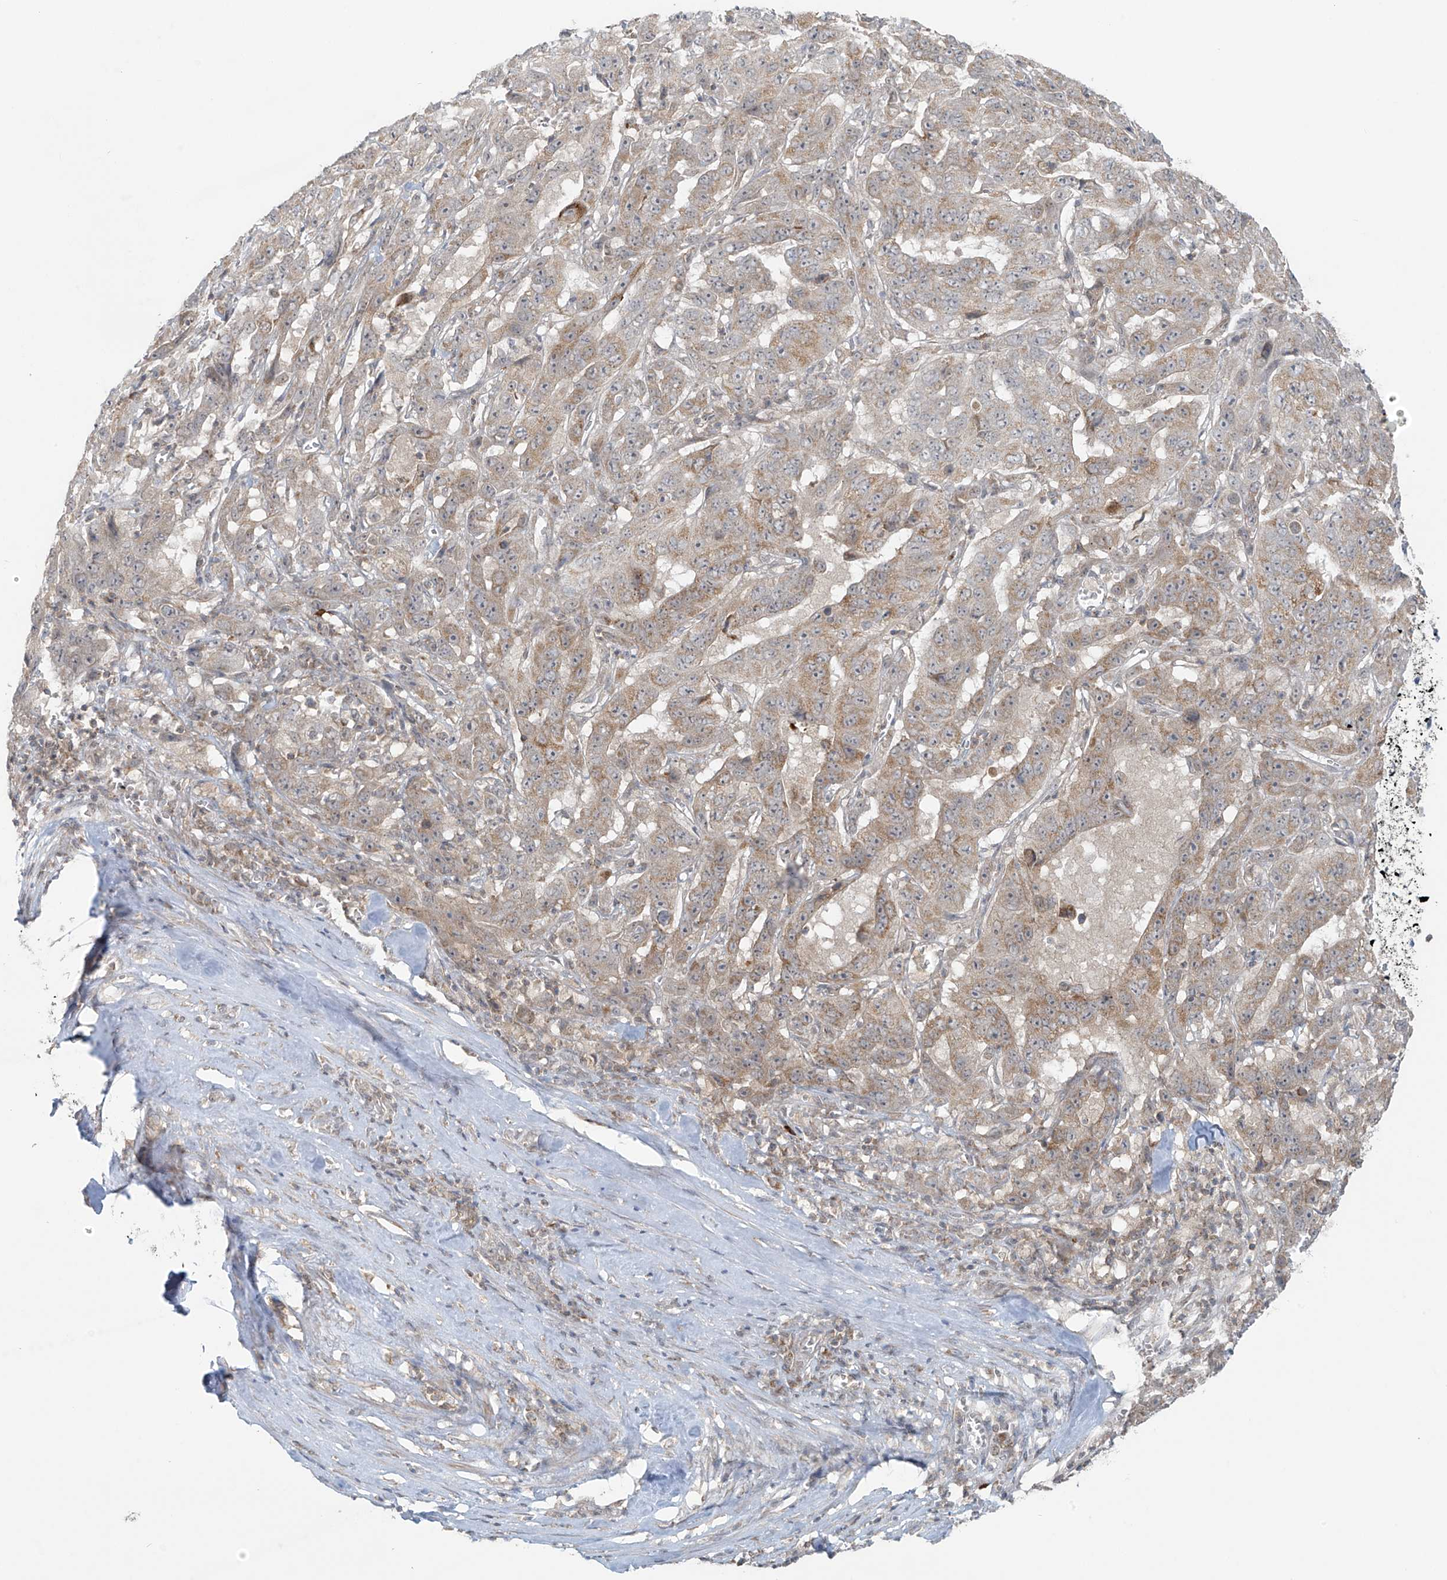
{"staining": {"intensity": "weak", "quantity": "25%-75%", "location": "cytoplasmic/membranous"}, "tissue": "pancreatic cancer", "cell_type": "Tumor cells", "image_type": "cancer", "snomed": [{"axis": "morphology", "description": "Adenocarcinoma, NOS"}, {"axis": "topography", "description": "Pancreas"}], "caption": "Pancreatic cancer stained for a protein (brown) exhibits weak cytoplasmic/membranous positive positivity in about 25%-75% of tumor cells.", "gene": "HDDC2", "patient": {"sex": "male", "age": 63}}